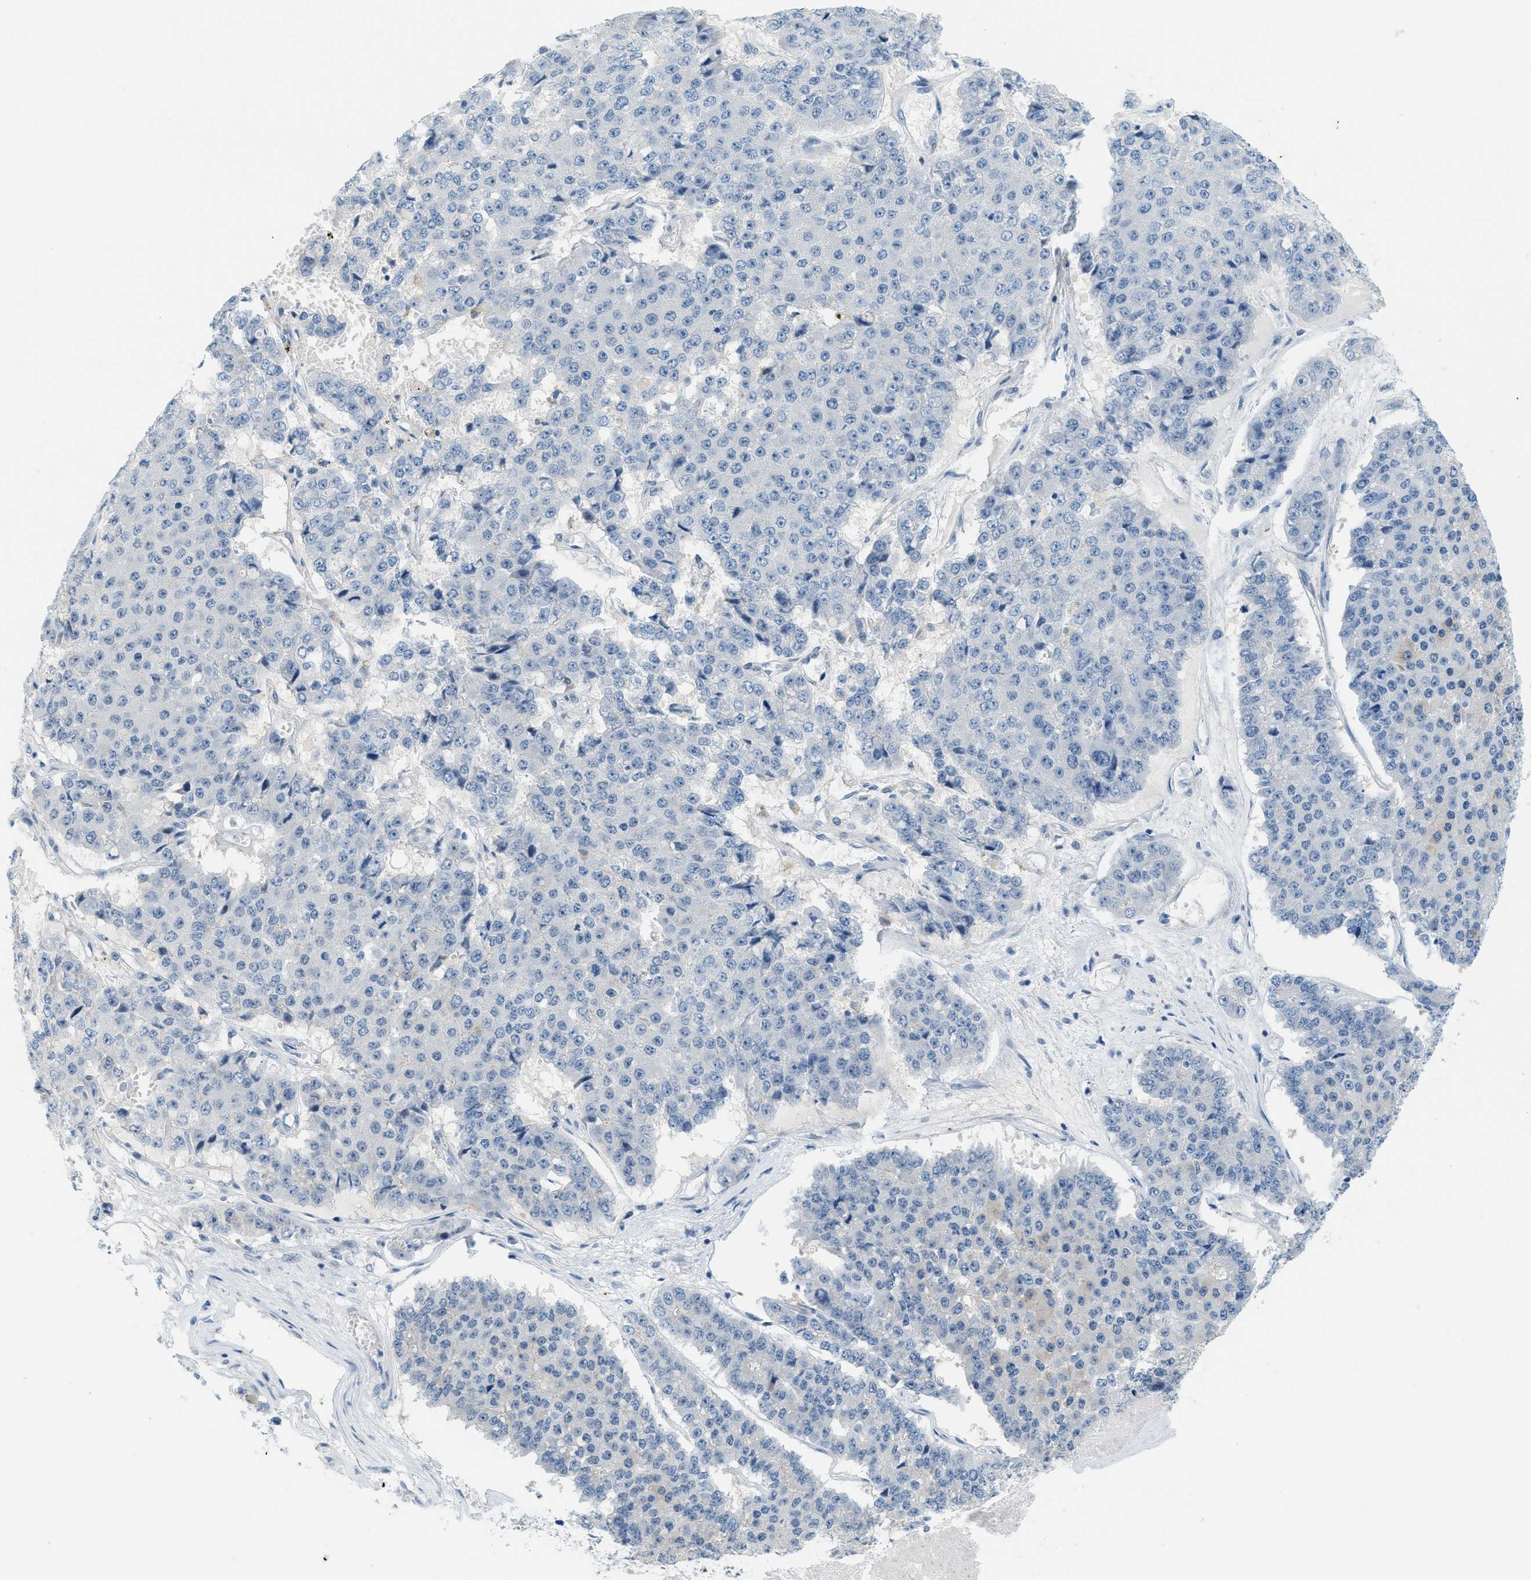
{"staining": {"intensity": "negative", "quantity": "none", "location": "none"}, "tissue": "pancreatic cancer", "cell_type": "Tumor cells", "image_type": "cancer", "snomed": [{"axis": "morphology", "description": "Adenocarcinoma, NOS"}, {"axis": "topography", "description": "Pancreas"}], "caption": "High power microscopy histopathology image of an immunohistochemistry (IHC) histopathology image of pancreatic adenocarcinoma, revealing no significant staining in tumor cells.", "gene": "CYP4X1", "patient": {"sex": "male", "age": 50}}